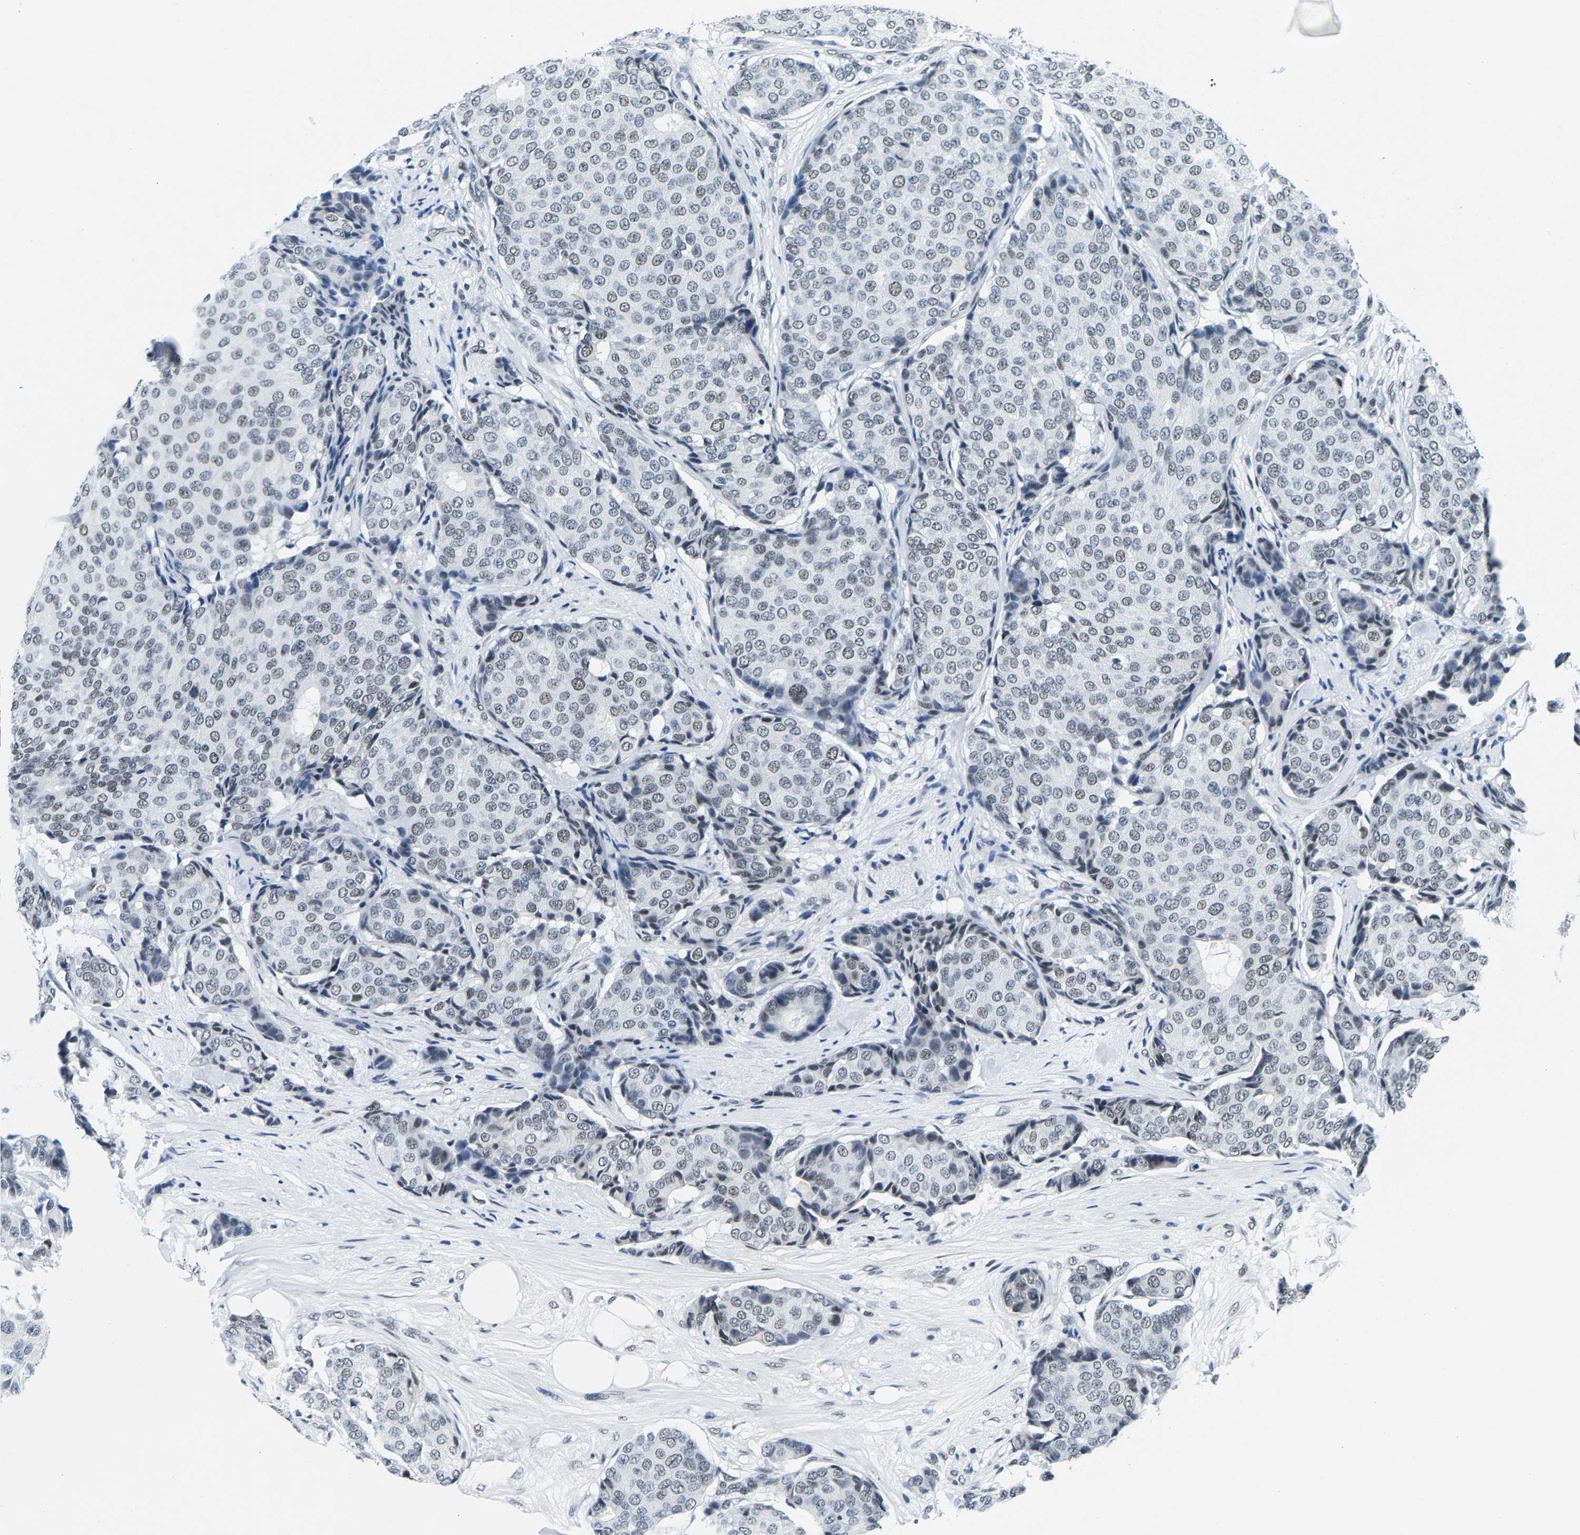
{"staining": {"intensity": "weak", "quantity": "<25%", "location": "nuclear"}, "tissue": "breast cancer", "cell_type": "Tumor cells", "image_type": "cancer", "snomed": [{"axis": "morphology", "description": "Duct carcinoma"}, {"axis": "topography", "description": "Breast"}], "caption": "Infiltrating ductal carcinoma (breast) was stained to show a protein in brown. There is no significant positivity in tumor cells.", "gene": "ATF2", "patient": {"sex": "female", "age": 75}}